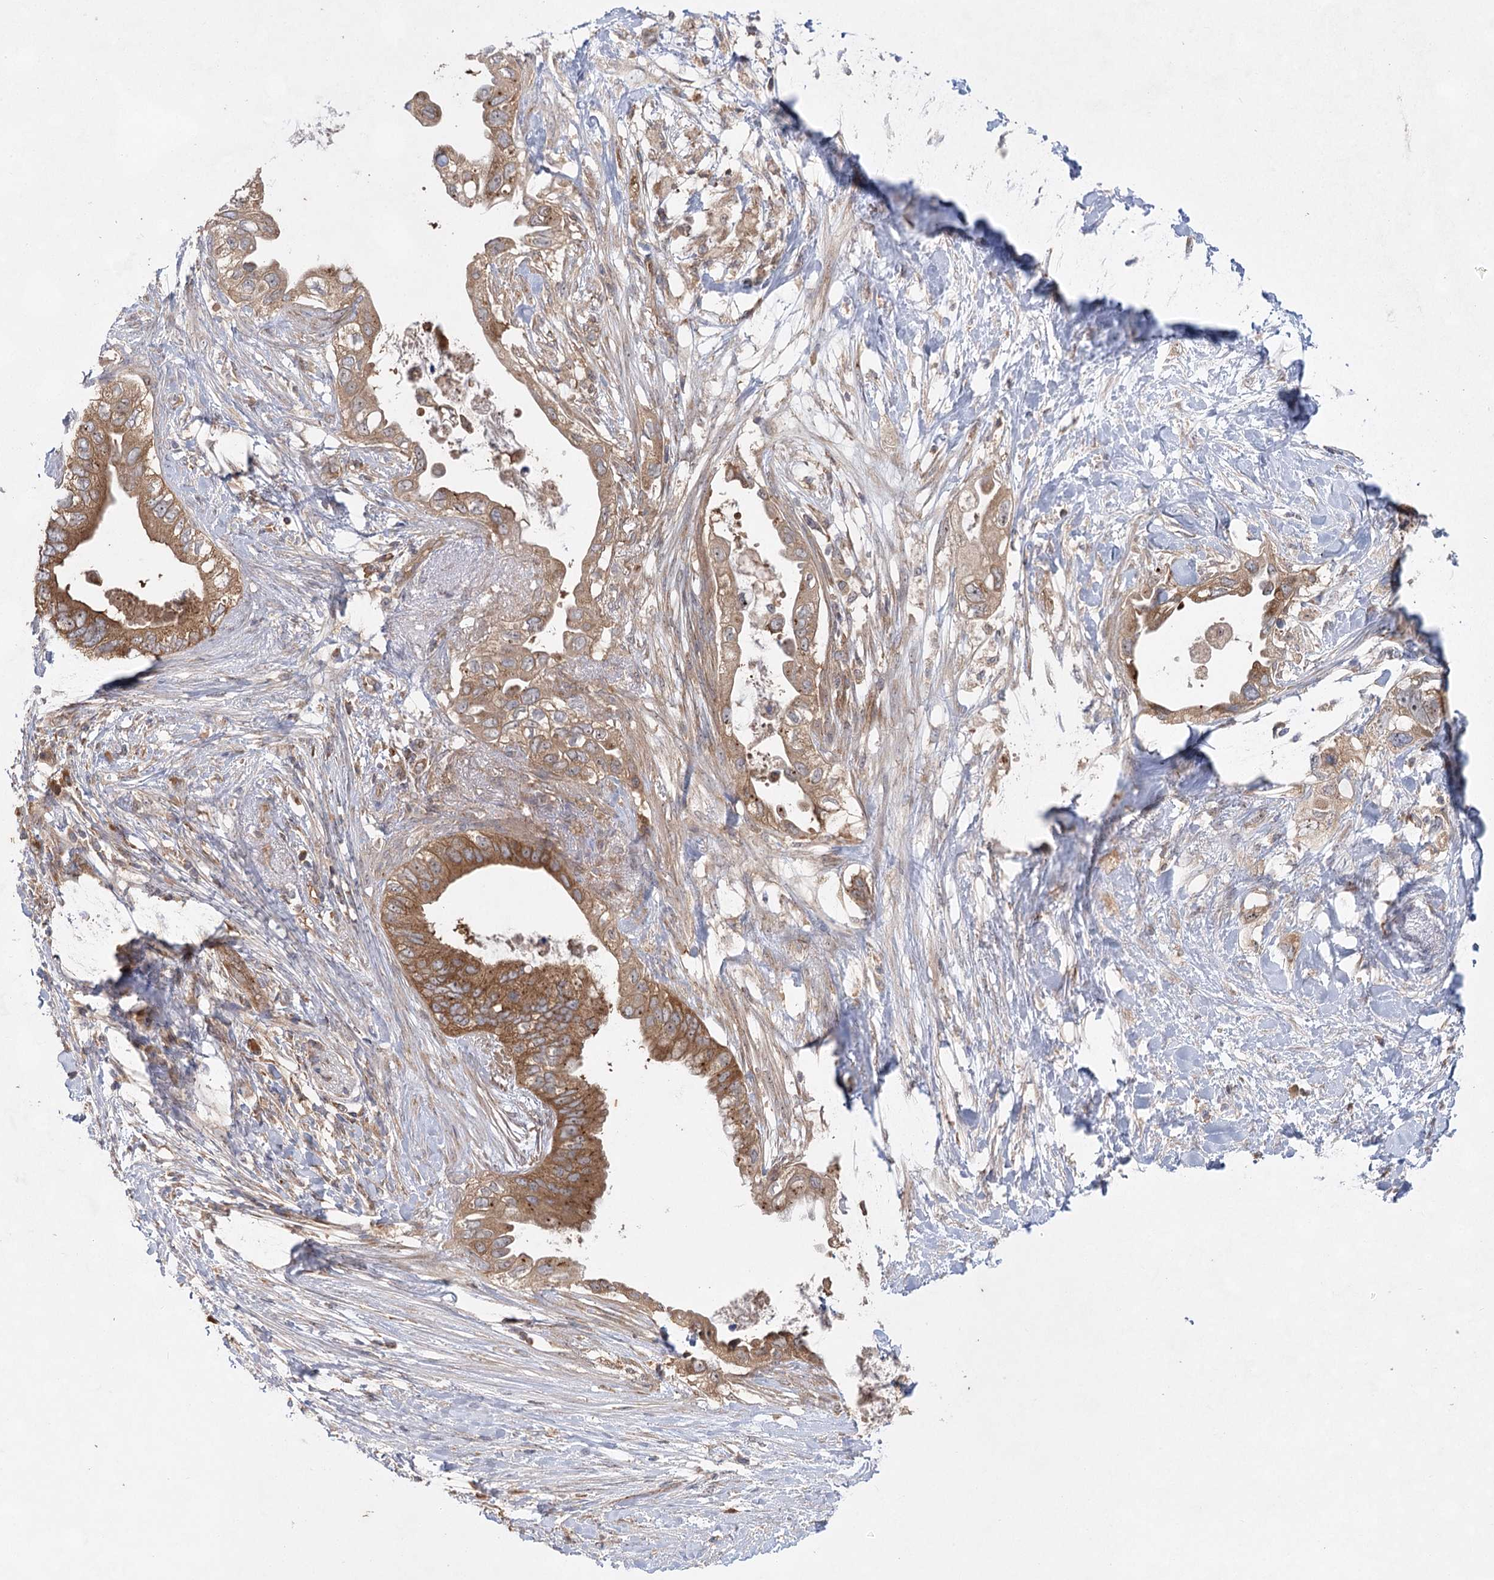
{"staining": {"intensity": "moderate", "quantity": ">75%", "location": "cytoplasmic/membranous"}, "tissue": "pancreatic cancer", "cell_type": "Tumor cells", "image_type": "cancer", "snomed": [{"axis": "morphology", "description": "Adenocarcinoma, NOS"}, {"axis": "topography", "description": "Pancreas"}], "caption": "A histopathology image showing moderate cytoplasmic/membranous positivity in about >75% of tumor cells in pancreatic adenocarcinoma, as visualized by brown immunohistochemical staining.", "gene": "EIF3A", "patient": {"sex": "female", "age": 56}}